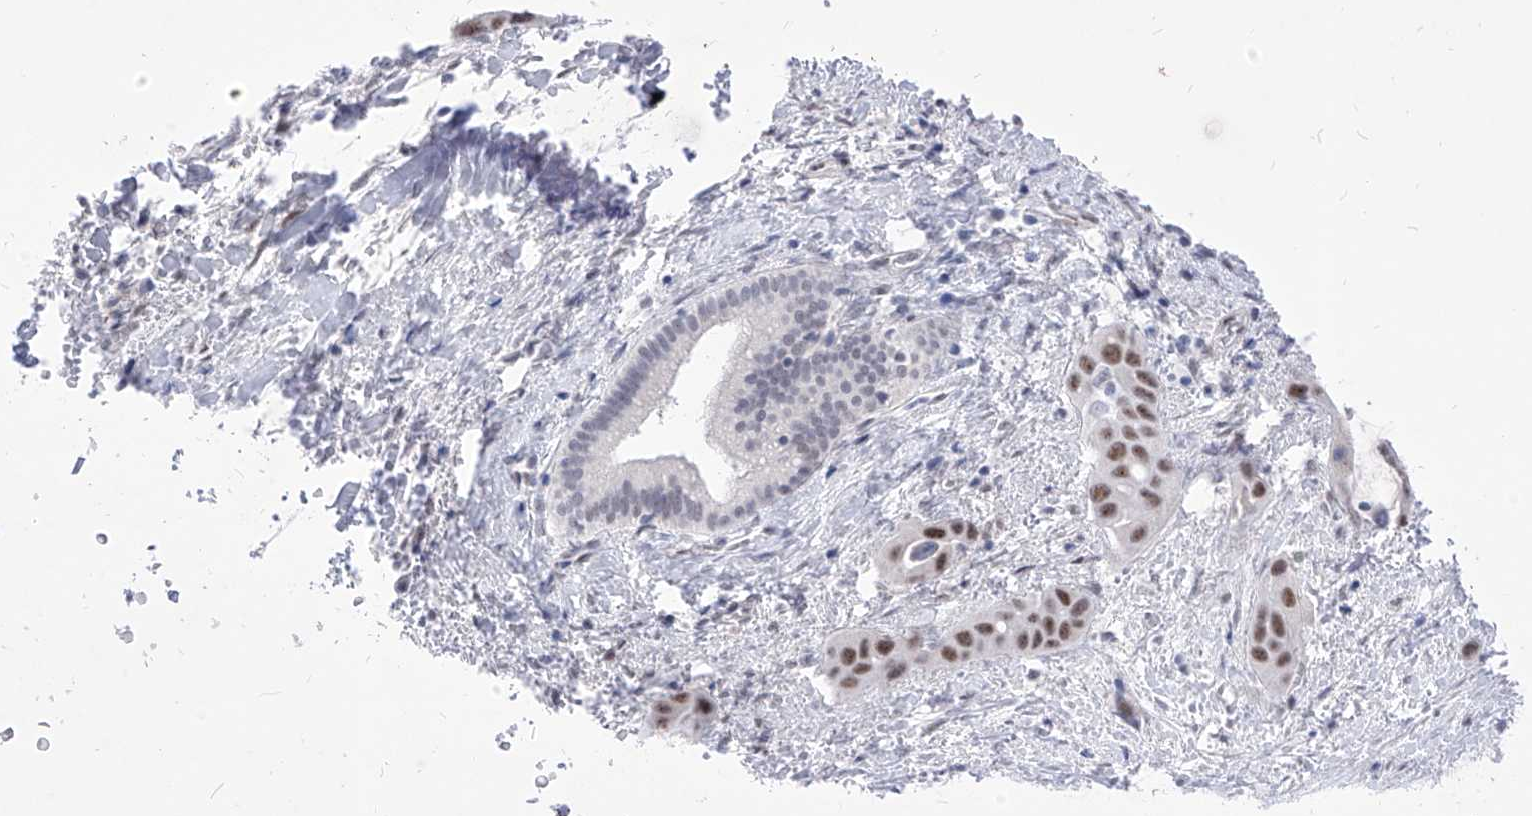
{"staining": {"intensity": "moderate", "quantity": "25%-75%", "location": "nuclear"}, "tissue": "liver cancer", "cell_type": "Tumor cells", "image_type": "cancer", "snomed": [{"axis": "morphology", "description": "Cholangiocarcinoma"}, {"axis": "topography", "description": "Liver"}], "caption": "Moderate nuclear protein expression is identified in approximately 25%-75% of tumor cells in liver cancer (cholangiocarcinoma).", "gene": "ATN1", "patient": {"sex": "female", "age": 52}}